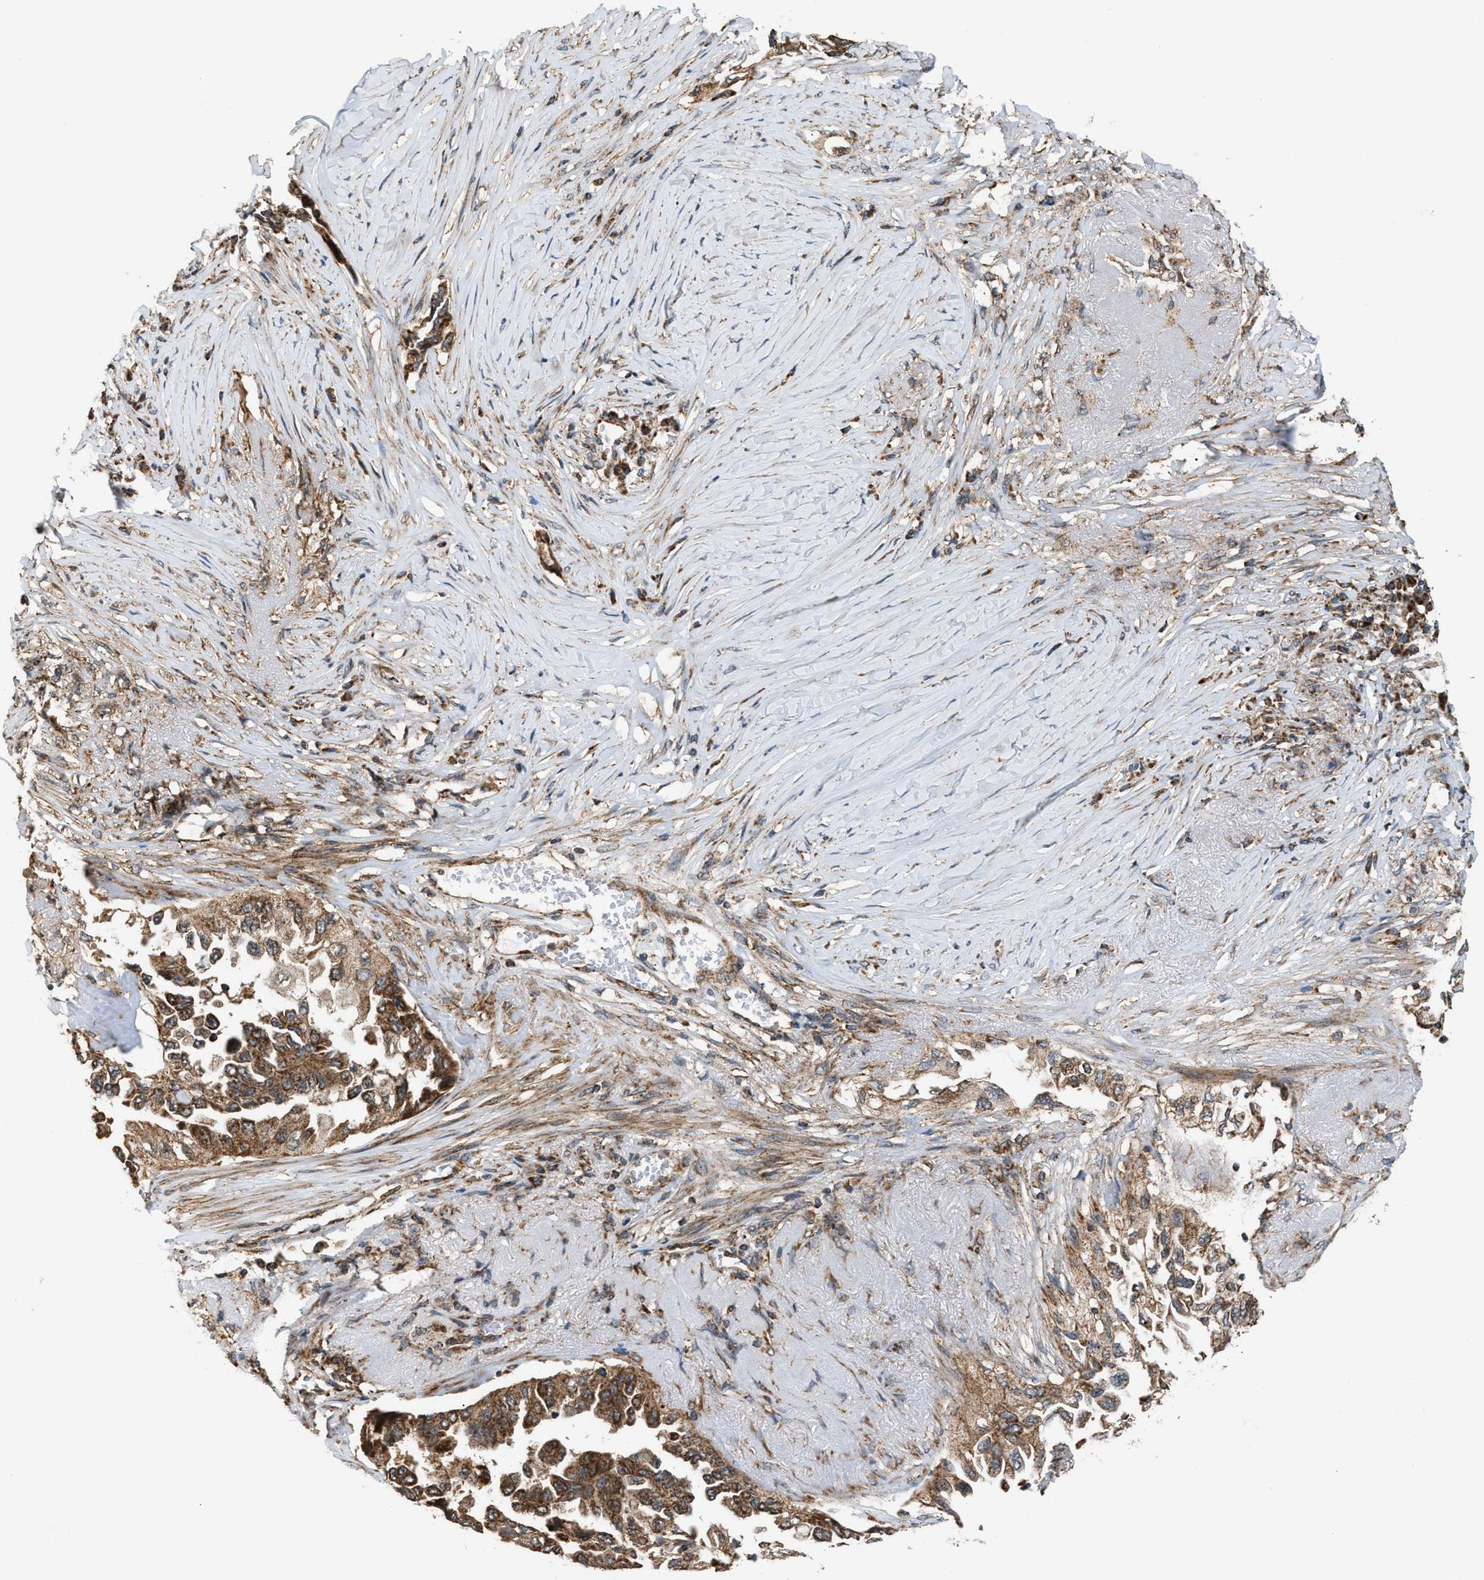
{"staining": {"intensity": "moderate", "quantity": ">75%", "location": "cytoplasmic/membranous"}, "tissue": "lung cancer", "cell_type": "Tumor cells", "image_type": "cancer", "snomed": [{"axis": "morphology", "description": "Adenocarcinoma, NOS"}, {"axis": "topography", "description": "Lung"}], "caption": "A high-resolution image shows immunohistochemistry (IHC) staining of adenocarcinoma (lung), which displays moderate cytoplasmic/membranous staining in about >75% of tumor cells.", "gene": "SGSM2", "patient": {"sex": "female", "age": 51}}